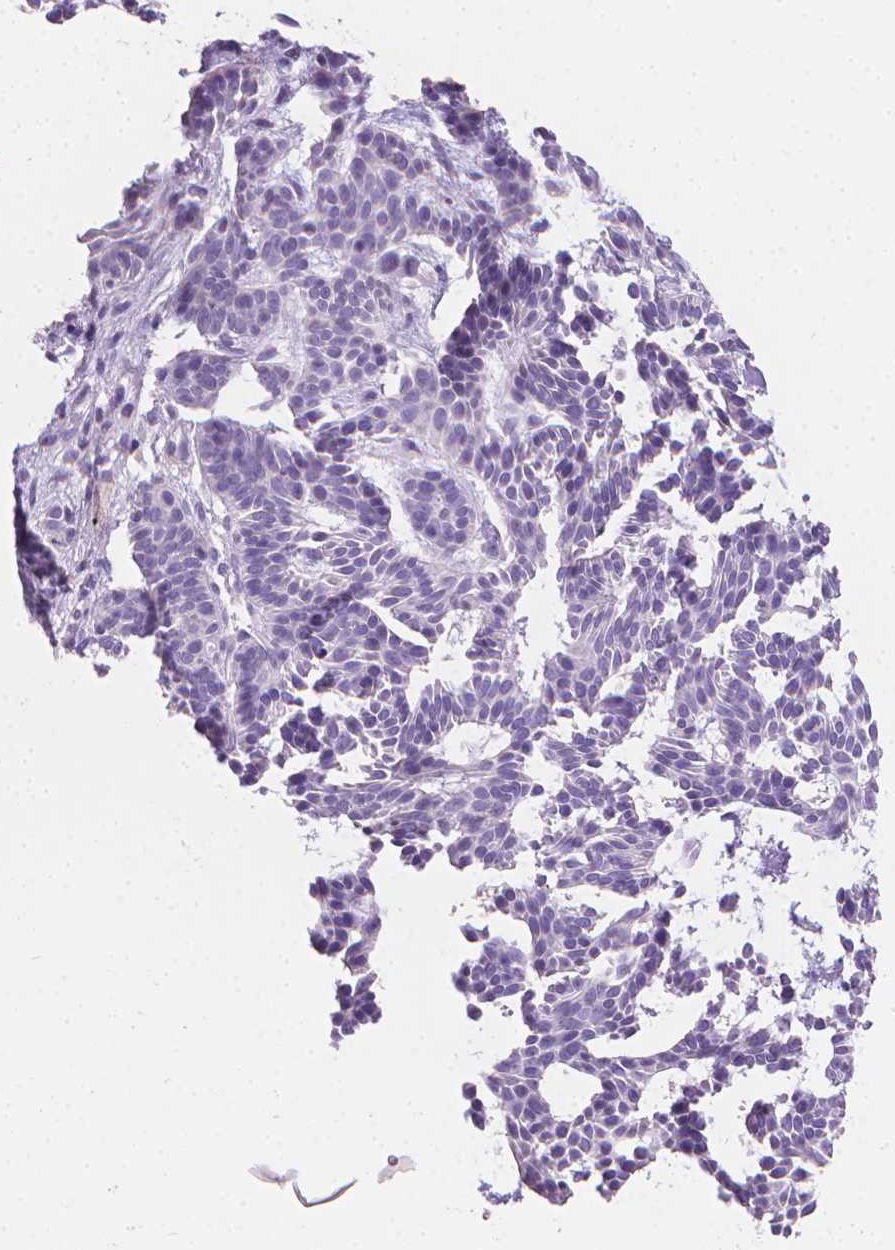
{"staining": {"intensity": "negative", "quantity": "none", "location": "none"}, "tissue": "skin cancer", "cell_type": "Tumor cells", "image_type": "cancer", "snomed": [{"axis": "morphology", "description": "Basal cell carcinoma"}, {"axis": "topography", "description": "Skin"}], "caption": "This histopathology image is of skin basal cell carcinoma stained with IHC to label a protein in brown with the nuclei are counter-stained blue. There is no positivity in tumor cells.", "gene": "TNNI2", "patient": {"sex": "male", "age": 85}}